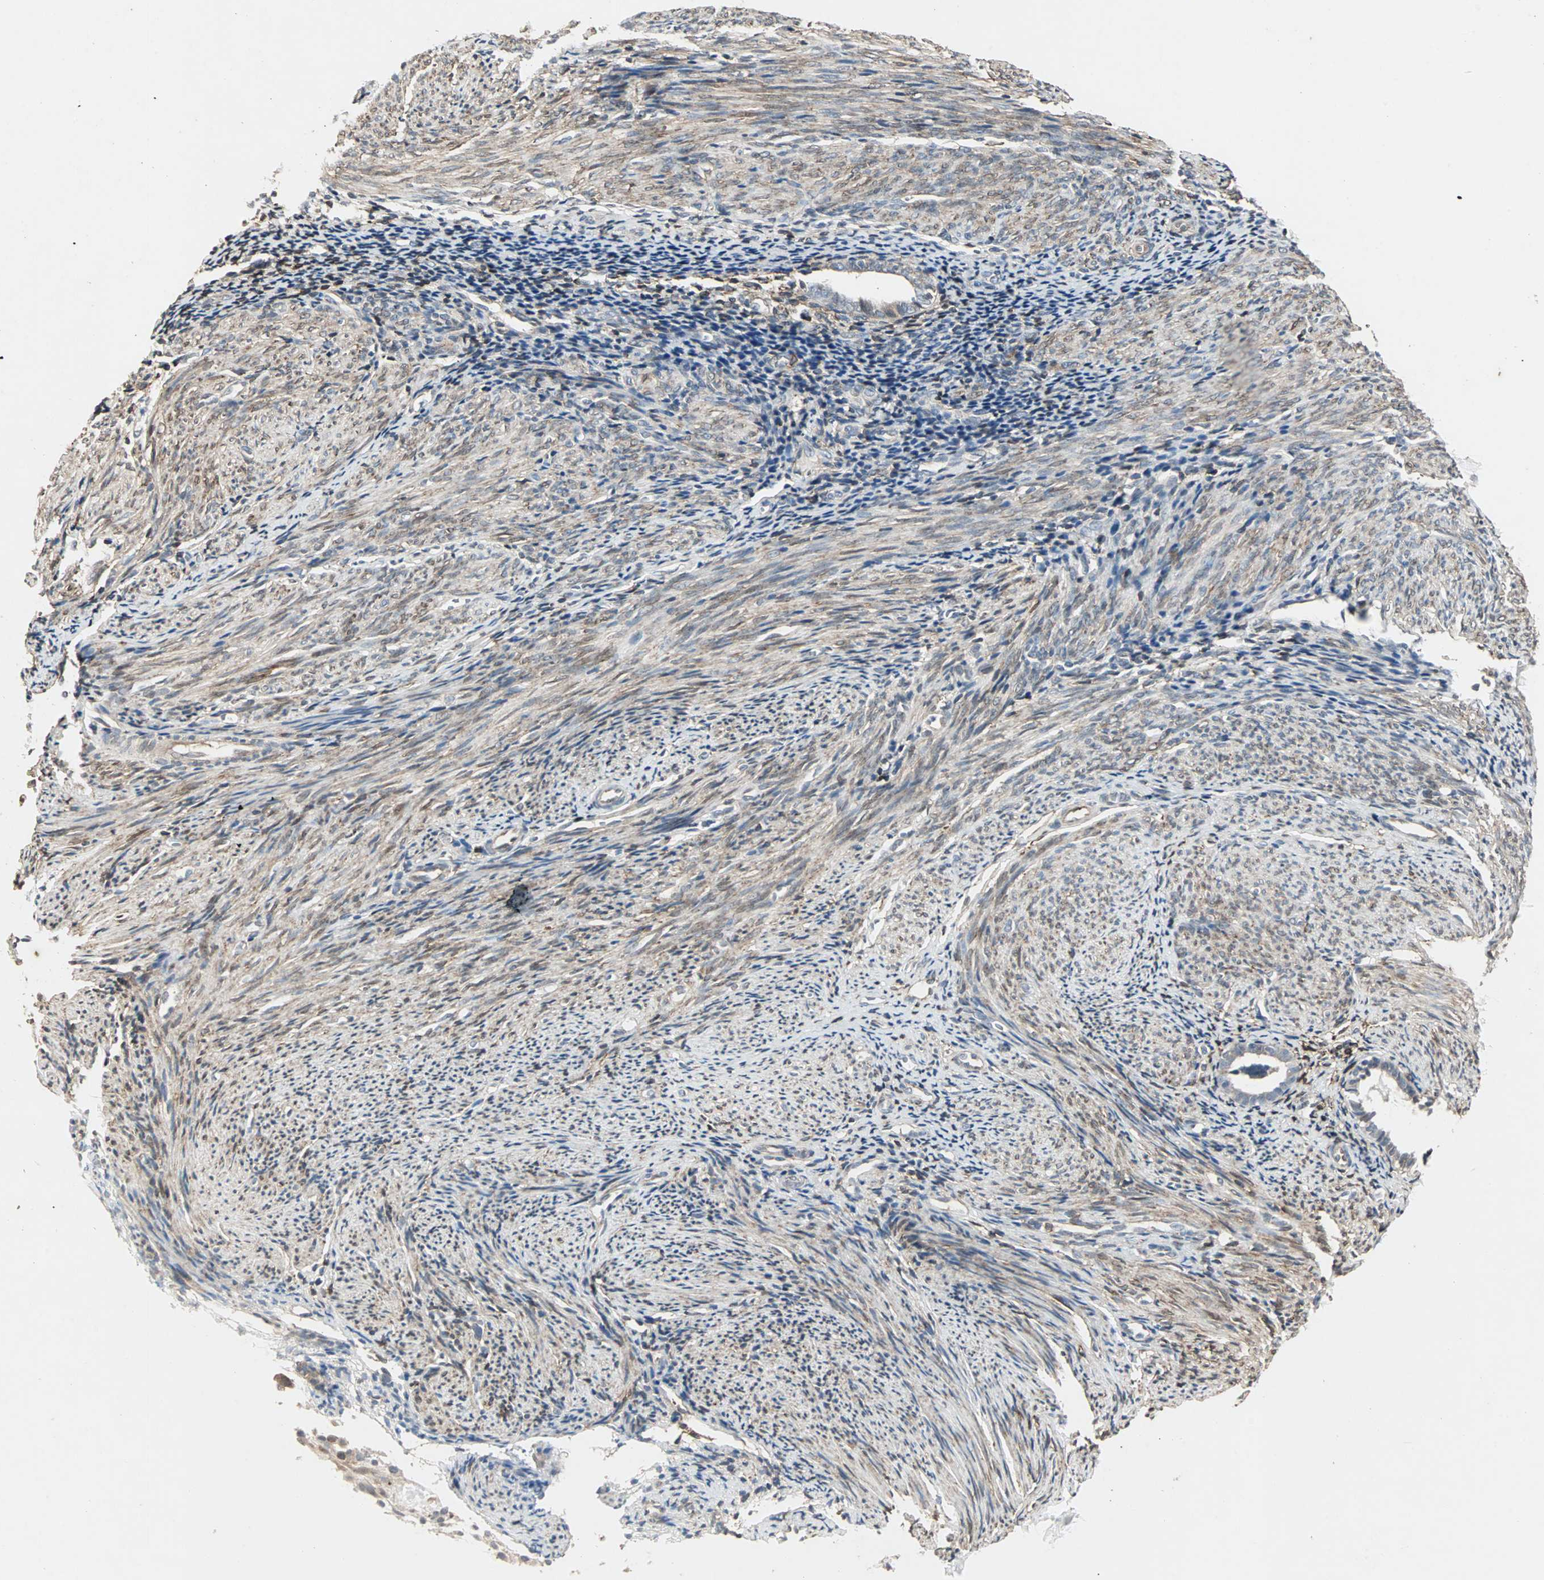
{"staining": {"intensity": "negative", "quantity": "none", "location": "none"}, "tissue": "endometrium", "cell_type": "Cells in endometrial stroma", "image_type": "normal", "snomed": [{"axis": "morphology", "description": "Normal tissue, NOS"}, {"axis": "topography", "description": "Smooth muscle"}, {"axis": "topography", "description": "Endometrium"}], "caption": "Protein analysis of normal endometrium demonstrates no significant staining in cells in endometrial stroma. (DAB IHC, high magnification).", "gene": "TRPV4", "patient": {"sex": "female", "age": 57}}